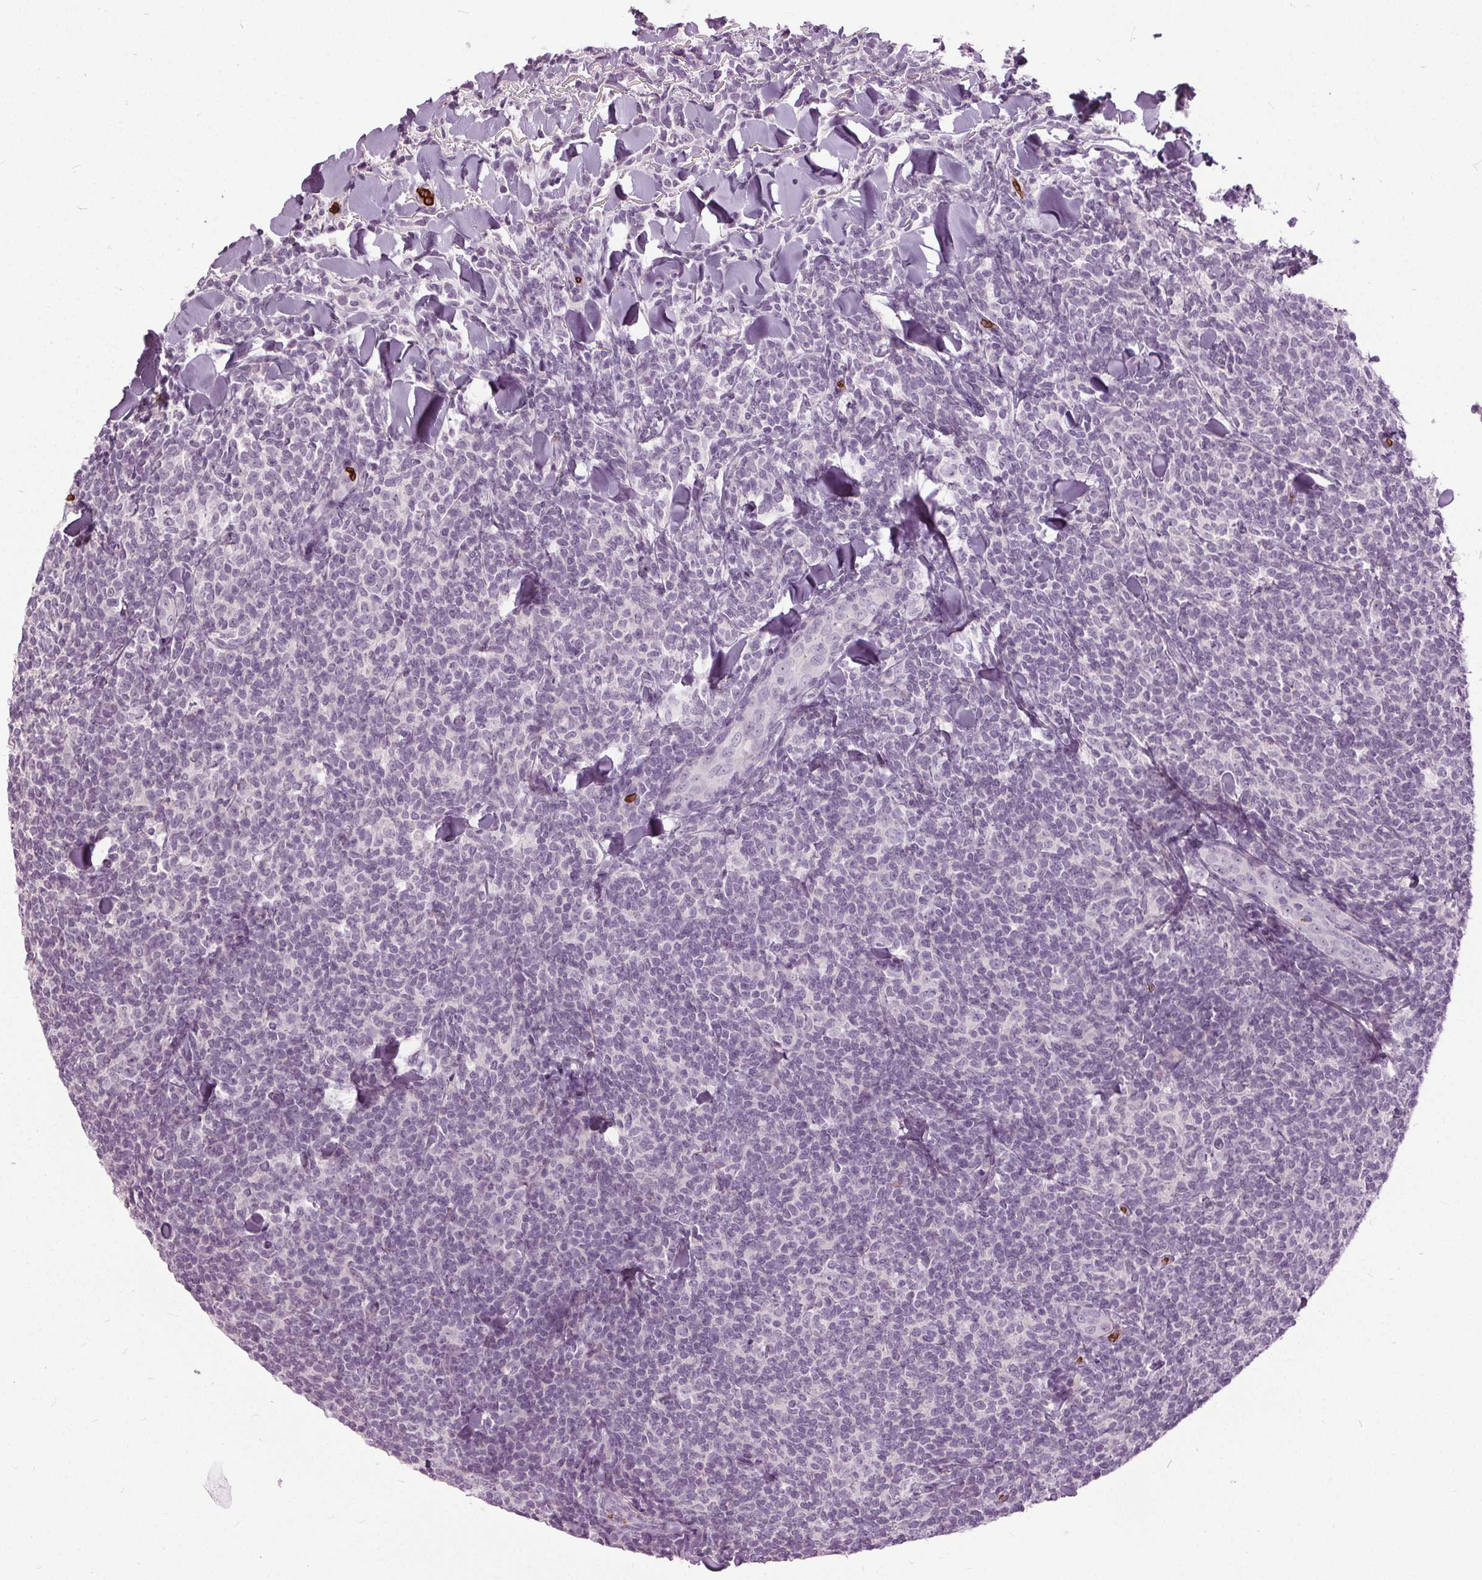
{"staining": {"intensity": "negative", "quantity": "none", "location": "none"}, "tissue": "lymphoma", "cell_type": "Tumor cells", "image_type": "cancer", "snomed": [{"axis": "morphology", "description": "Malignant lymphoma, non-Hodgkin's type, Low grade"}, {"axis": "topography", "description": "Lymph node"}], "caption": "Immunohistochemistry (IHC) of malignant lymphoma, non-Hodgkin's type (low-grade) exhibits no positivity in tumor cells.", "gene": "SLC4A1", "patient": {"sex": "female", "age": 56}}